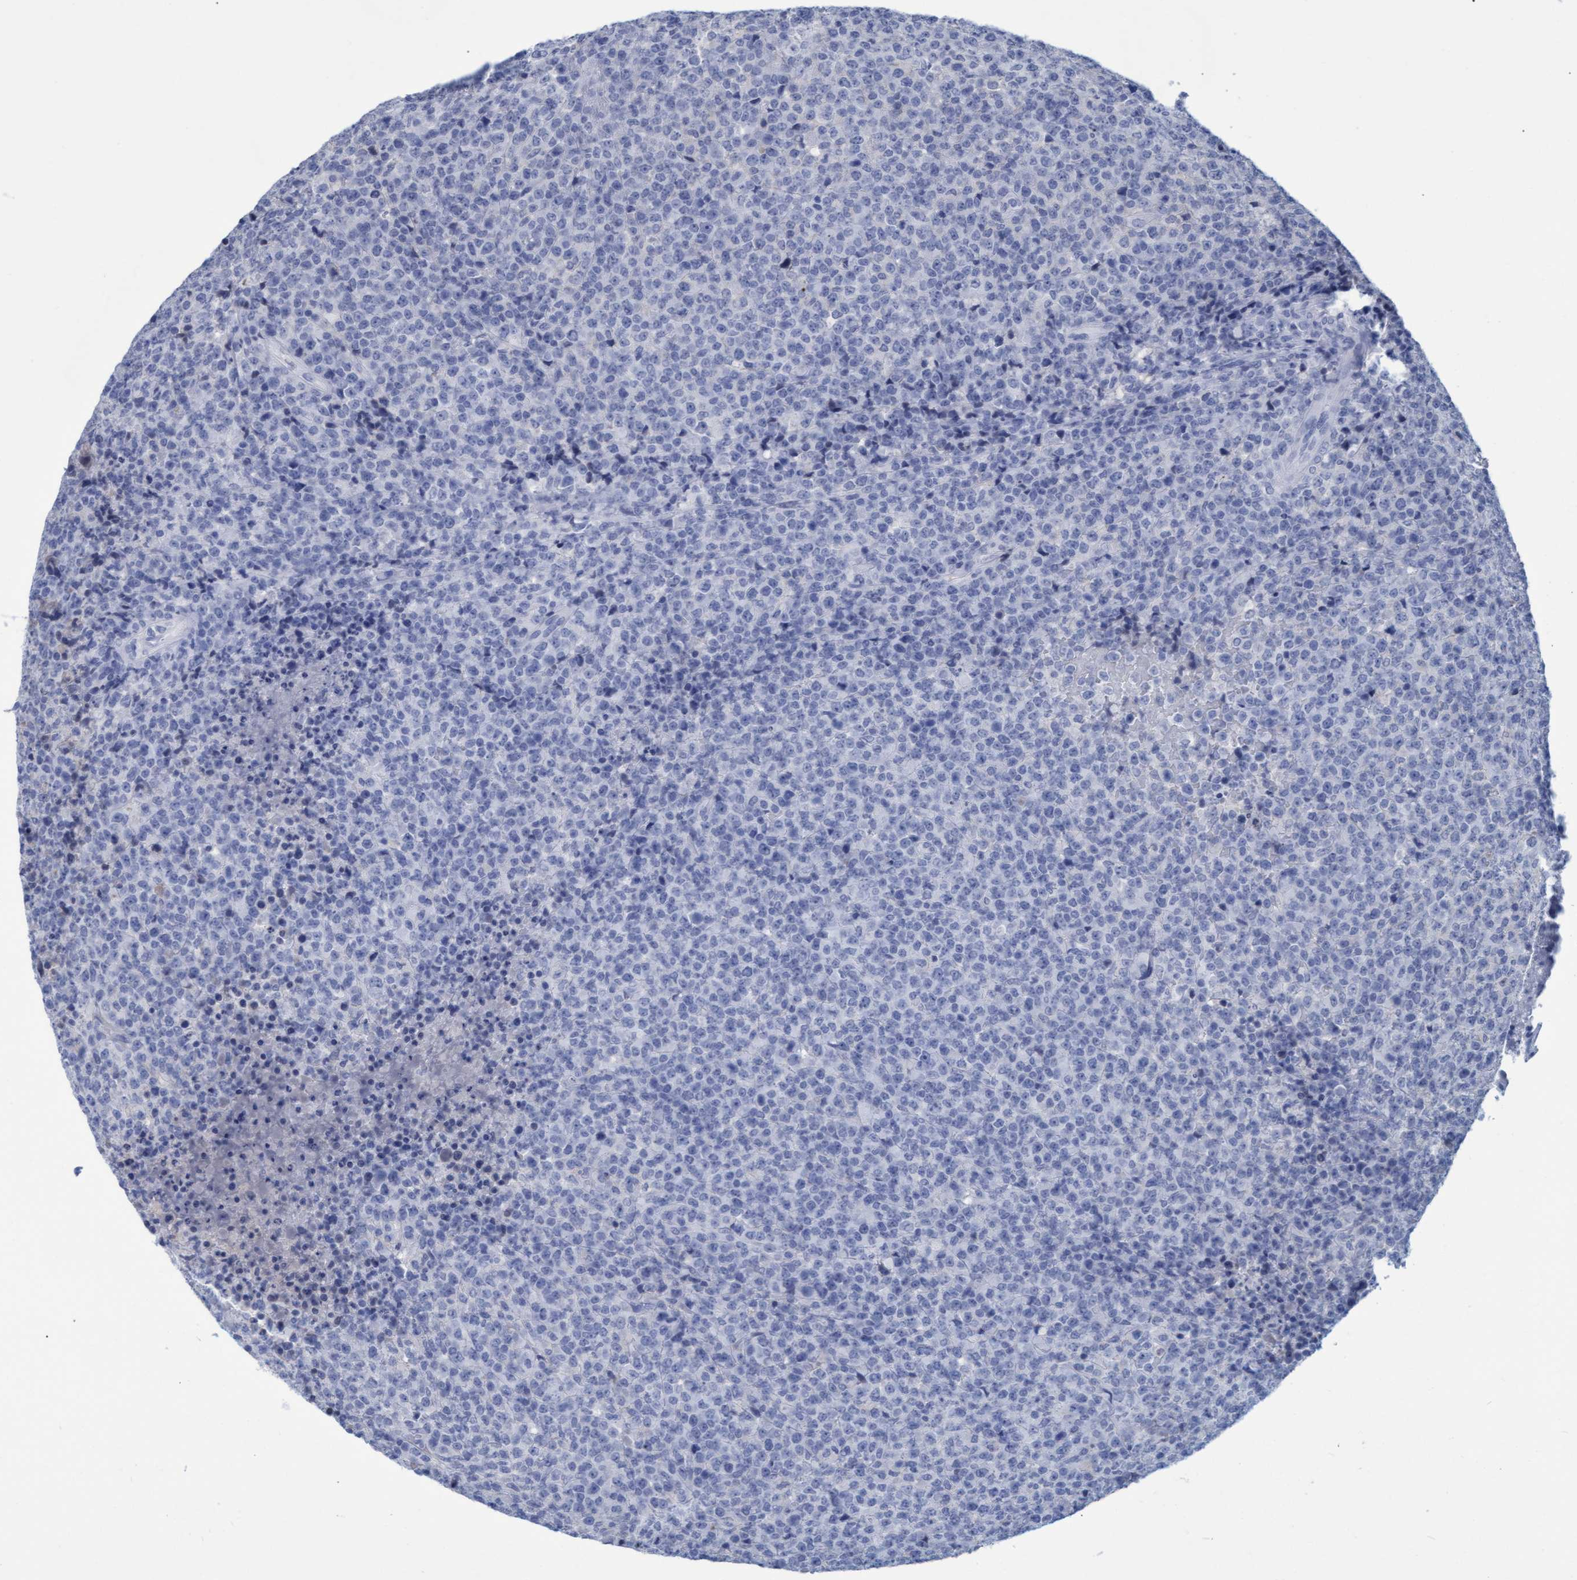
{"staining": {"intensity": "negative", "quantity": "none", "location": "none"}, "tissue": "lymphoma", "cell_type": "Tumor cells", "image_type": "cancer", "snomed": [{"axis": "morphology", "description": "Malignant lymphoma, non-Hodgkin's type, High grade"}, {"axis": "topography", "description": "Lymph node"}], "caption": "This is an immunohistochemistry micrograph of human high-grade malignant lymphoma, non-Hodgkin's type. There is no positivity in tumor cells.", "gene": "GALC", "patient": {"sex": "male", "age": 13}}